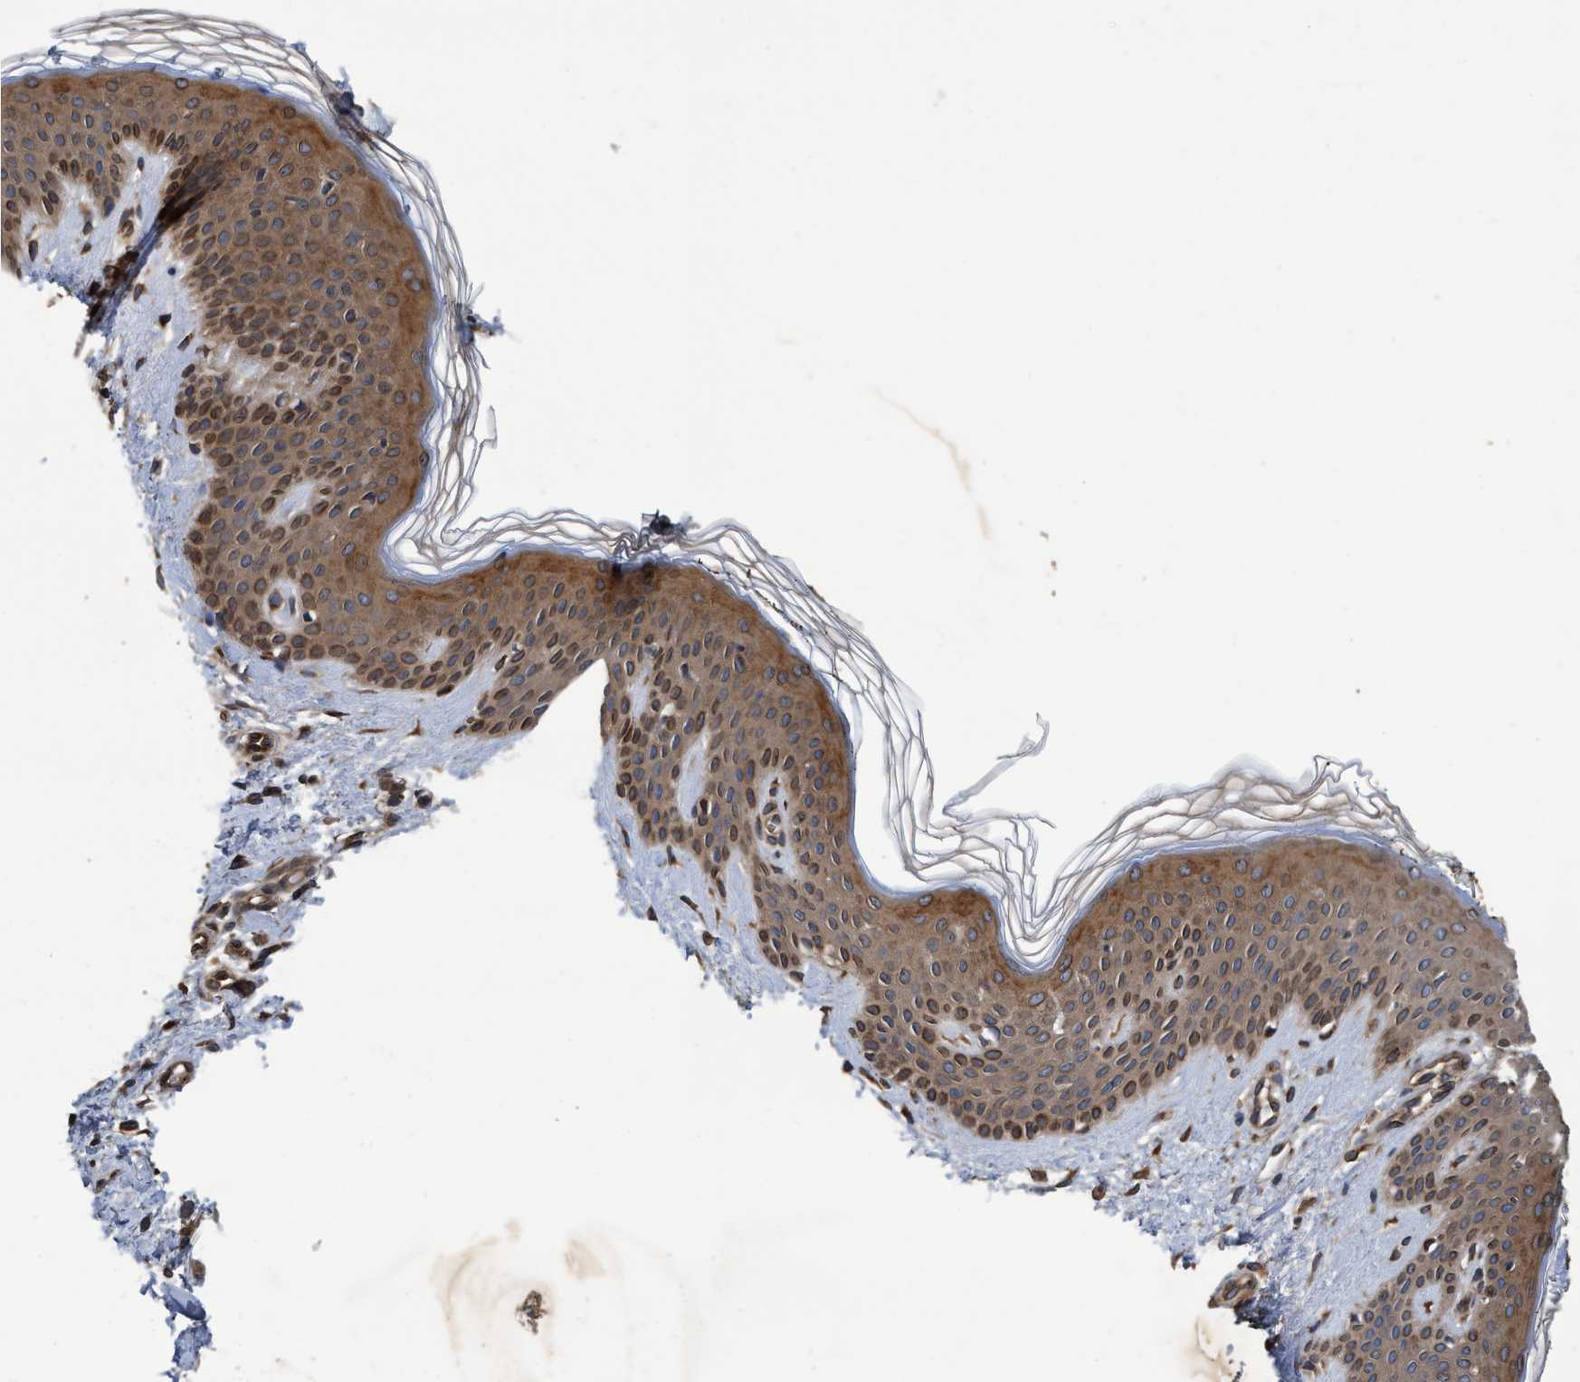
{"staining": {"intensity": "moderate", "quantity": ">75%", "location": "cytoplasmic/membranous"}, "tissue": "skin", "cell_type": "Fibroblasts", "image_type": "normal", "snomed": [{"axis": "morphology", "description": "Normal tissue, NOS"}, {"axis": "topography", "description": "Skin"}], "caption": "Protein staining of benign skin reveals moderate cytoplasmic/membranous positivity in approximately >75% of fibroblasts. (DAB (3,3'-diaminobenzidine) IHC with brightfield microscopy, high magnification).", "gene": "MACC1", "patient": {"sex": "male", "age": 41}}